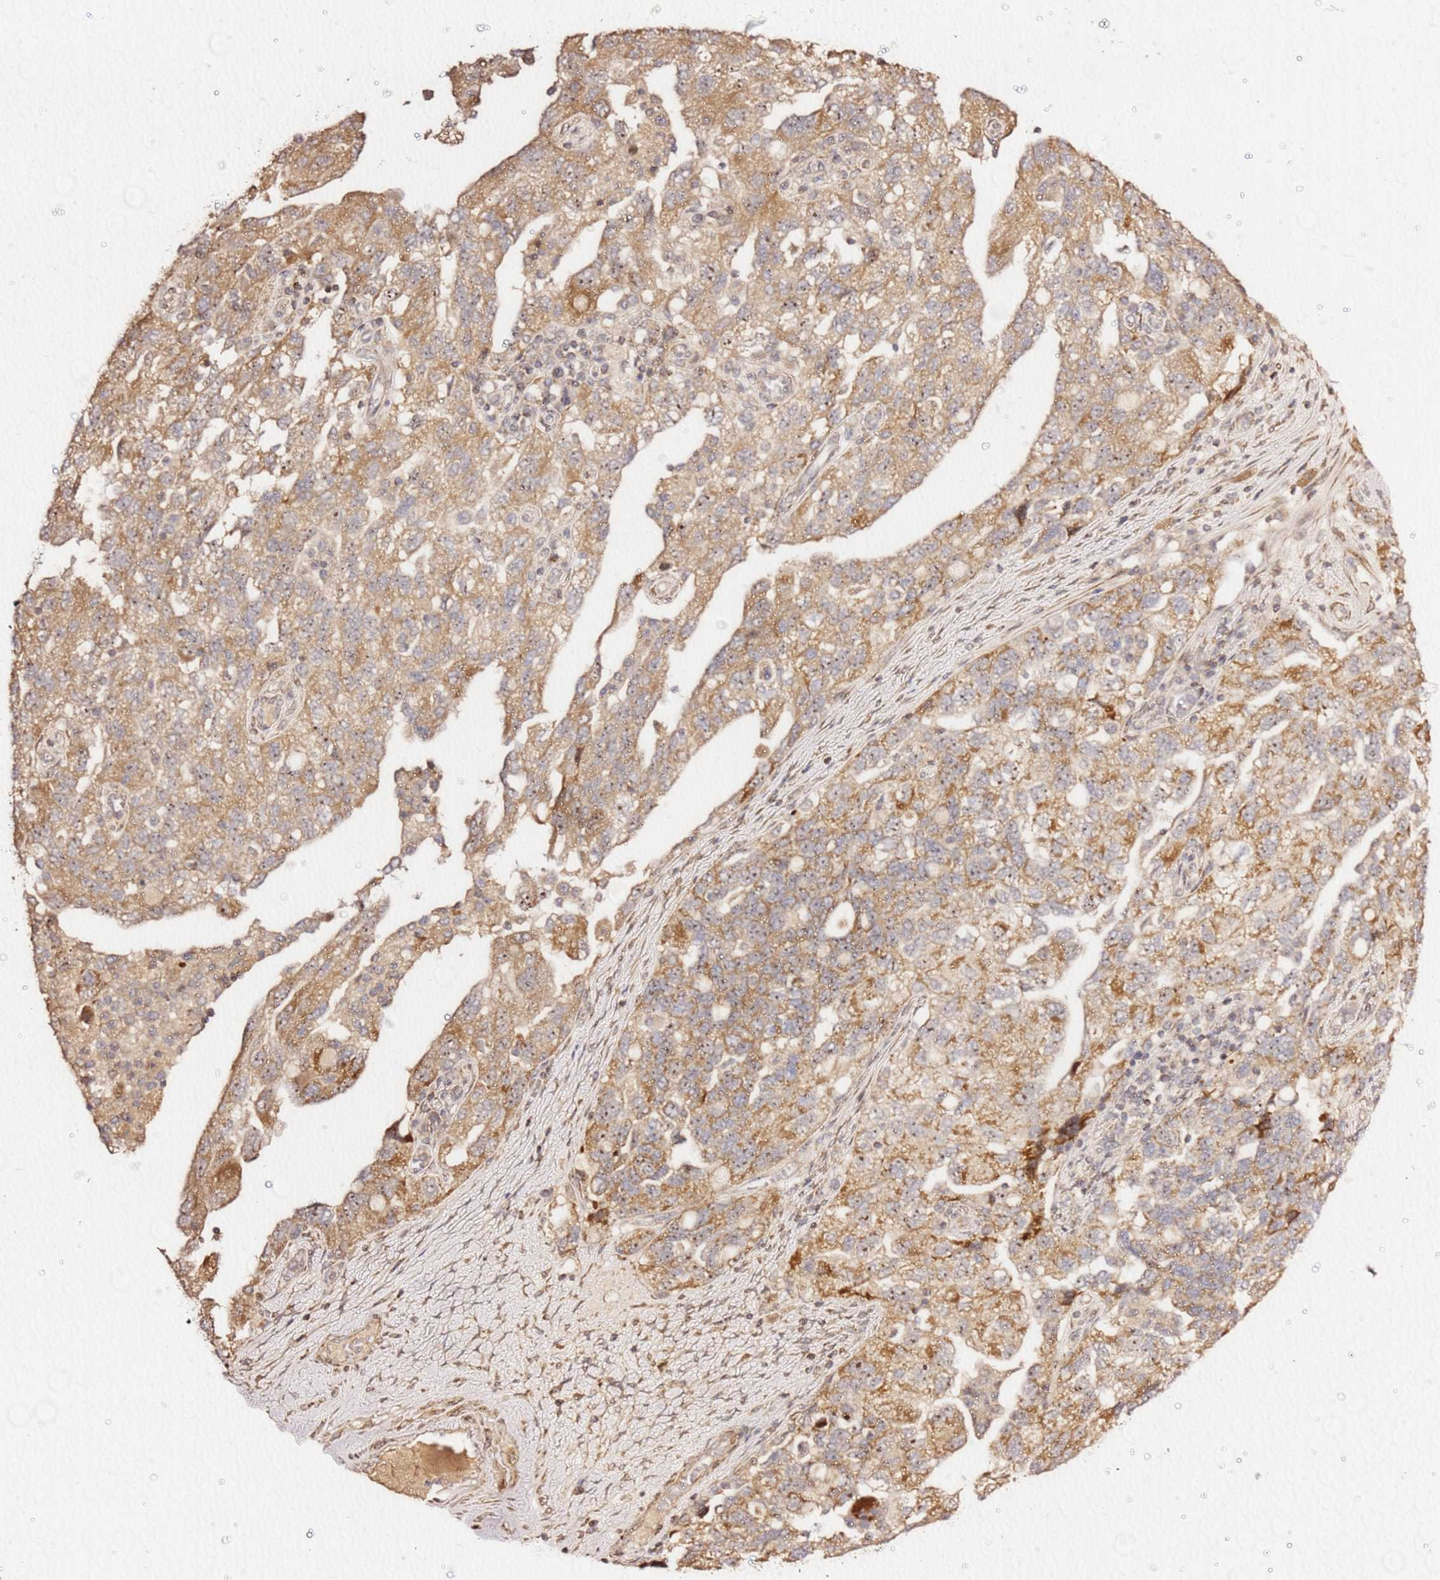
{"staining": {"intensity": "moderate", "quantity": ">75%", "location": "cytoplasmic/membranous,nuclear"}, "tissue": "ovarian cancer", "cell_type": "Tumor cells", "image_type": "cancer", "snomed": [{"axis": "morphology", "description": "Carcinoma, NOS"}, {"axis": "morphology", "description": "Cystadenocarcinoma, serous, NOS"}, {"axis": "topography", "description": "Ovary"}], "caption": "Brown immunohistochemical staining in ovarian cancer (carcinoma) demonstrates moderate cytoplasmic/membranous and nuclear positivity in approximately >75% of tumor cells.", "gene": "KIF25", "patient": {"sex": "female", "age": 69}}